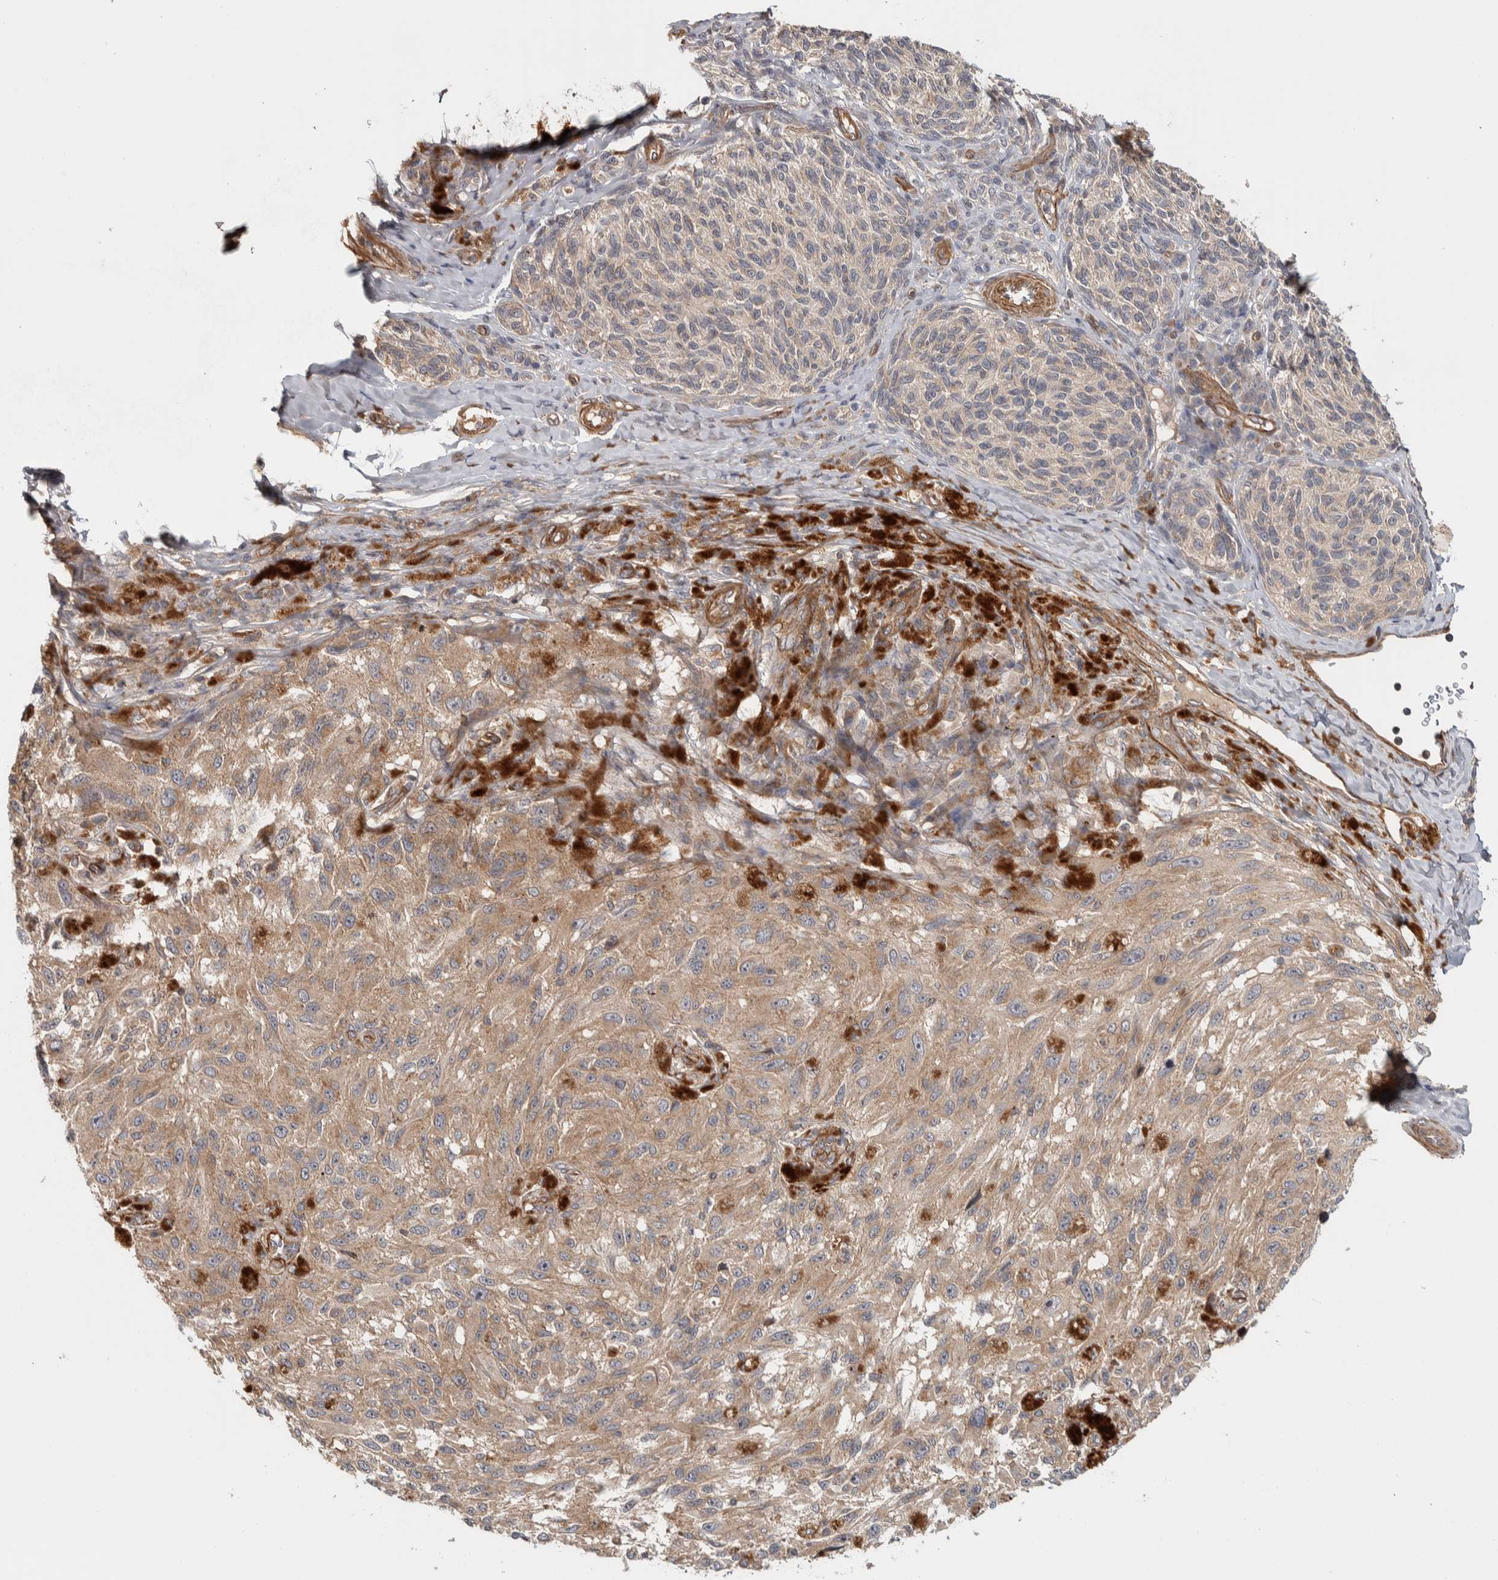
{"staining": {"intensity": "moderate", "quantity": ">75%", "location": "cytoplasmic/membranous"}, "tissue": "melanoma", "cell_type": "Tumor cells", "image_type": "cancer", "snomed": [{"axis": "morphology", "description": "Malignant melanoma, NOS"}, {"axis": "topography", "description": "Skin"}], "caption": "Malignant melanoma was stained to show a protein in brown. There is medium levels of moderate cytoplasmic/membranous positivity in approximately >75% of tumor cells. (DAB (3,3'-diaminobenzidine) IHC, brown staining for protein, blue staining for nuclei).", "gene": "CHMP4C", "patient": {"sex": "female", "age": 73}}